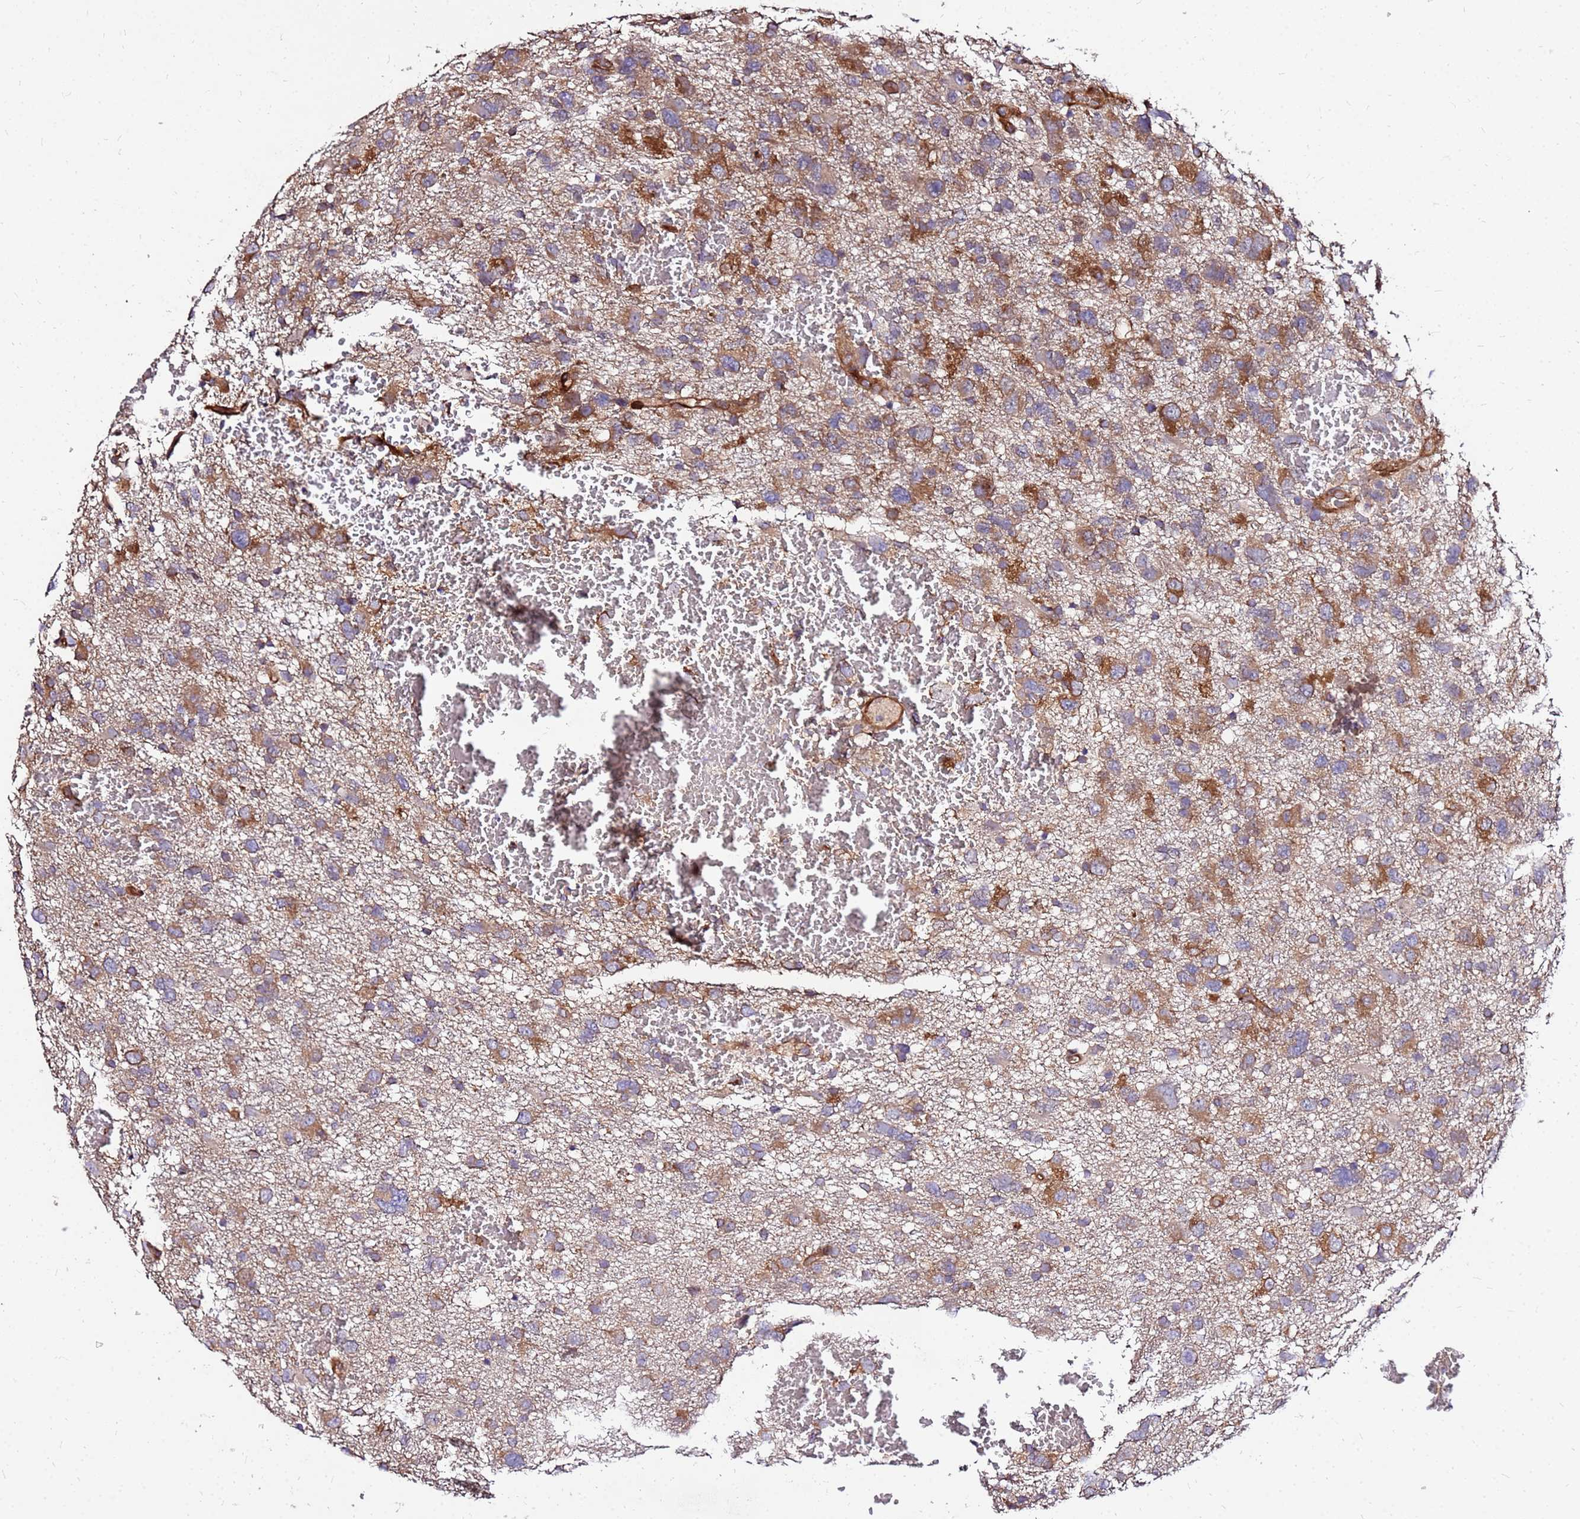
{"staining": {"intensity": "moderate", "quantity": "25%-75%", "location": "cytoplasmic/membranous"}, "tissue": "glioma", "cell_type": "Tumor cells", "image_type": "cancer", "snomed": [{"axis": "morphology", "description": "Glioma, malignant, High grade"}, {"axis": "topography", "description": "Brain"}], "caption": "Protein staining of glioma tissue reveals moderate cytoplasmic/membranous staining in about 25%-75% of tumor cells. (IHC, brightfield microscopy, high magnification).", "gene": "WWC2", "patient": {"sex": "male", "age": 61}}